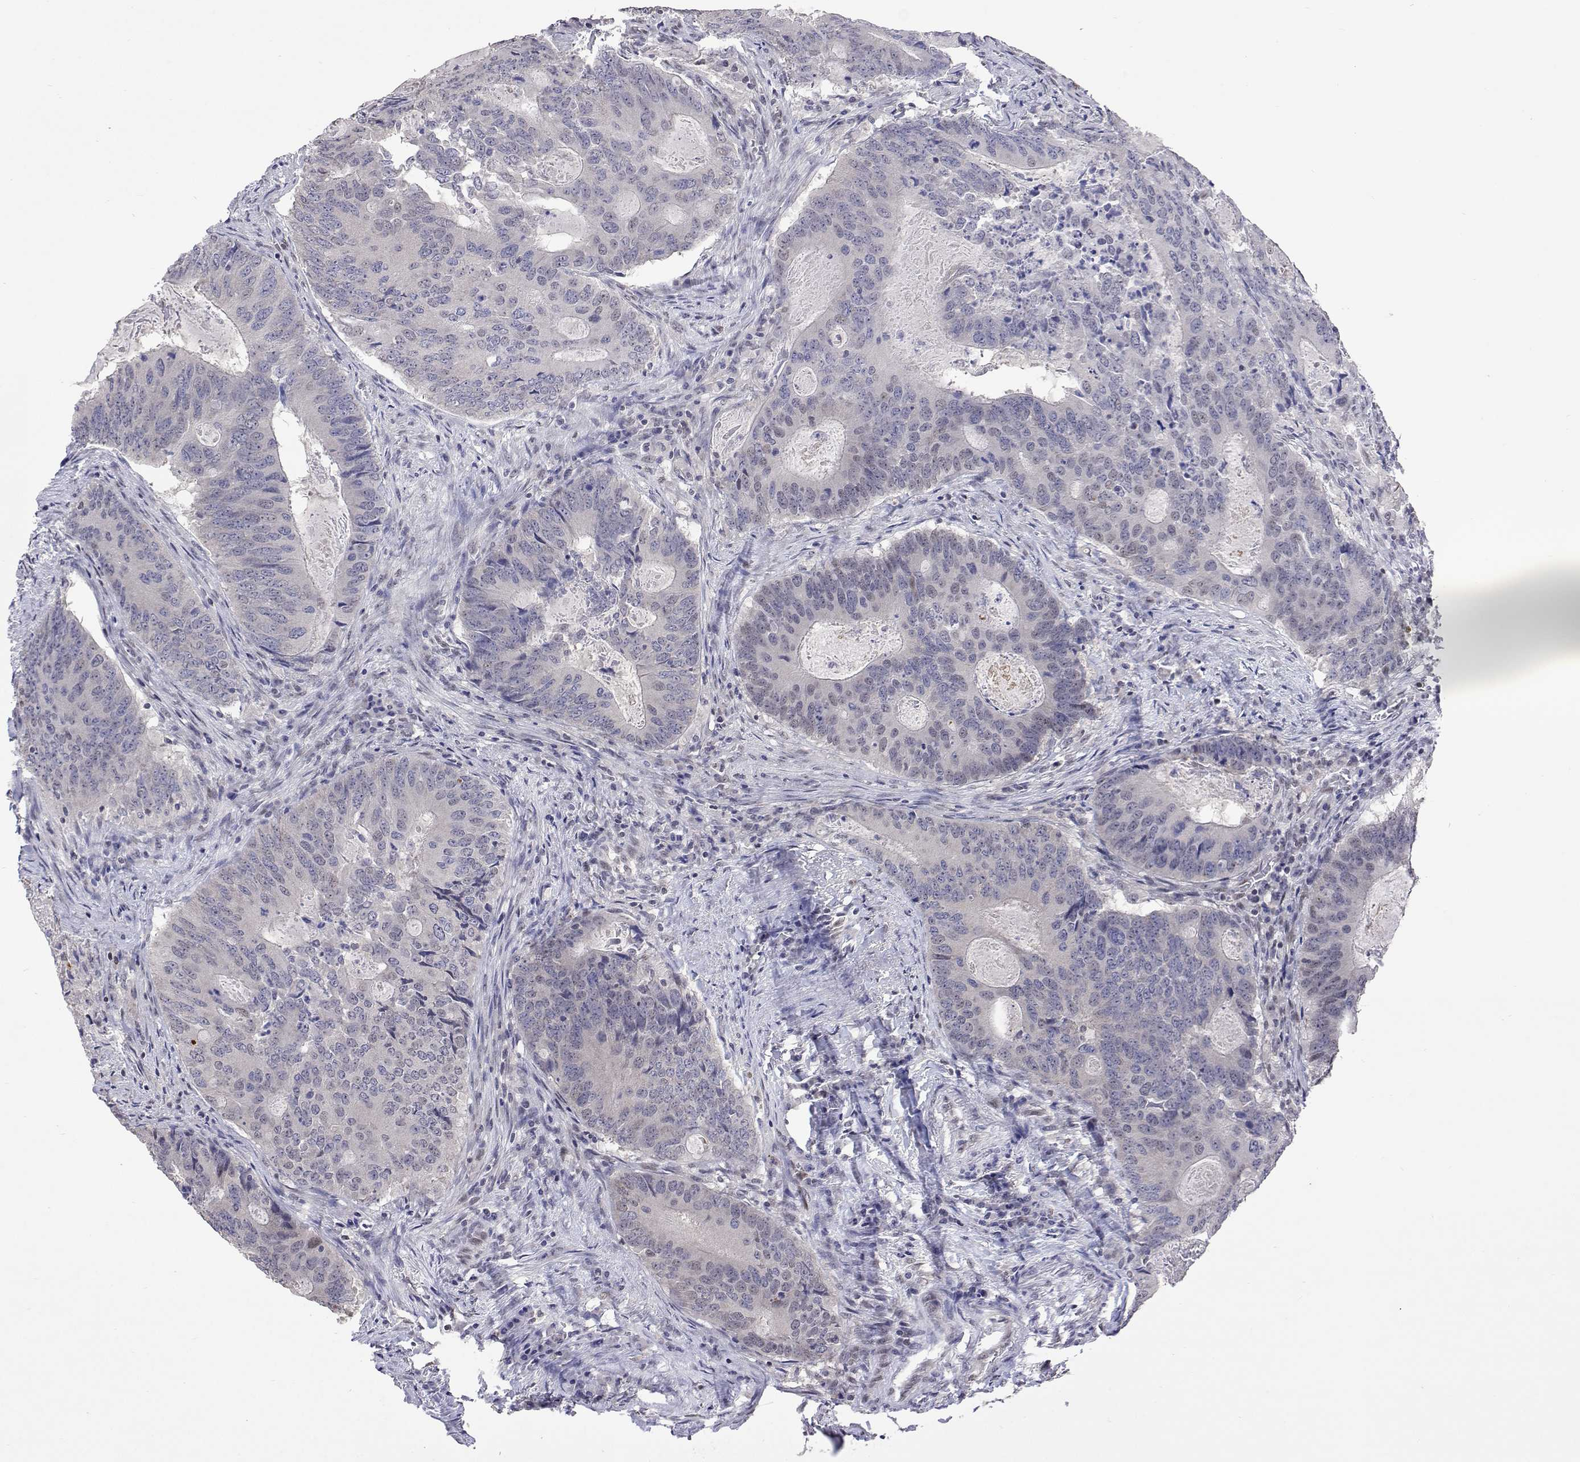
{"staining": {"intensity": "weak", "quantity": "<25%", "location": "nuclear"}, "tissue": "colorectal cancer", "cell_type": "Tumor cells", "image_type": "cancer", "snomed": [{"axis": "morphology", "description": "Adenocarcinoma, NOS"}, {"axis": "topography", "description": "Colon"}], "caption": "IHC photomicrograph of human colorectal cancer stained for a protein (brown), which displays no expression in tumor cells.", "gene": "HNRNPA0", "patient": {"sex": "male", "age": 67}}